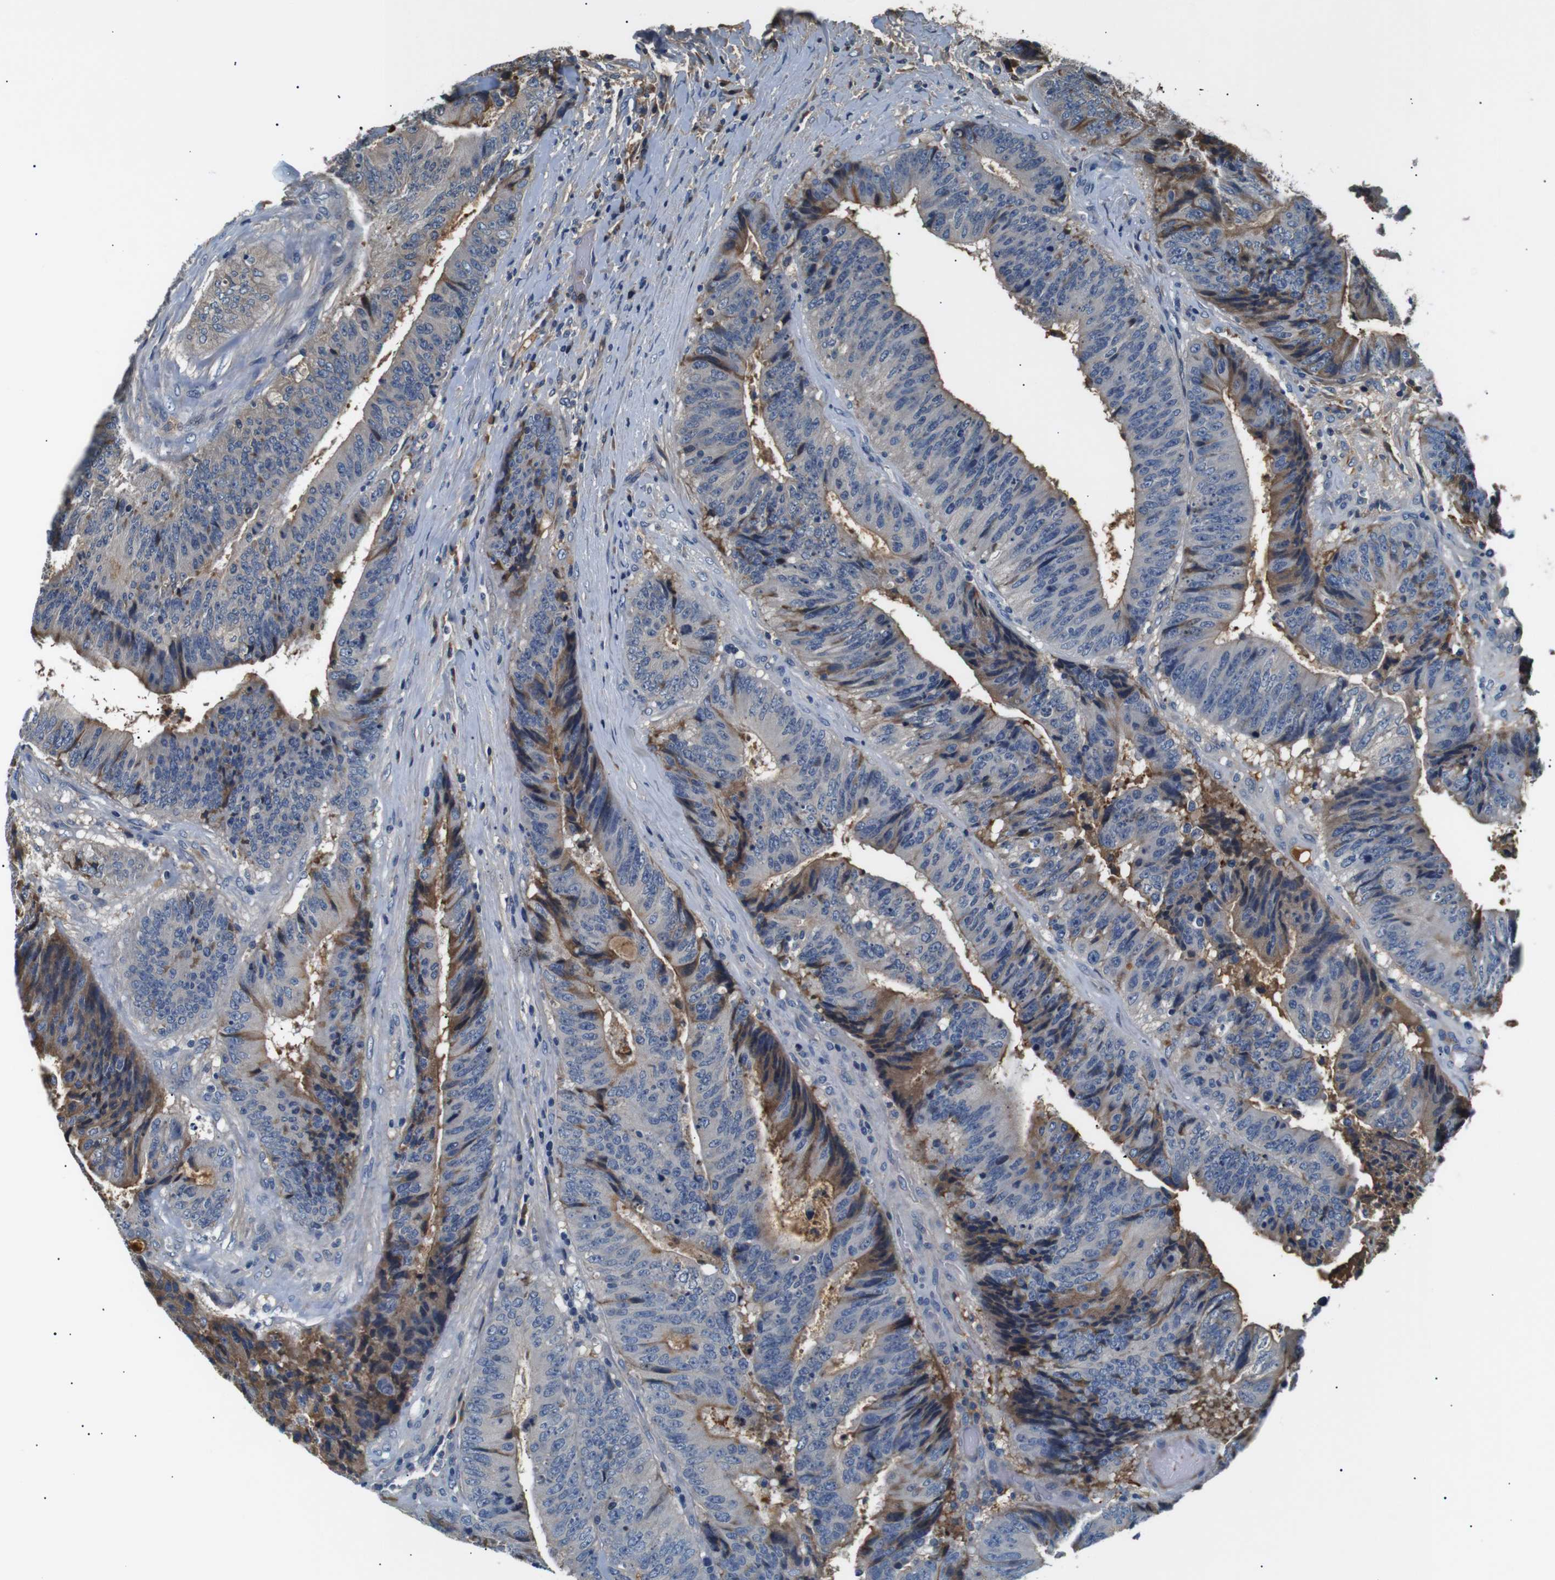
{"staining": {"intensity": "negative", "quantity": "none", "location": "none"}, "tissue": "colorectal cancer", "cell_type": "Tumor cells", "image_type": "cancer", "snomed": [{"axis": "morphology", "description": "Adenocarcinoma, NOS"}, {"axis": "topography", "description": "Rectum"}], "caption": "There is no significant staining in tumor cells of colorectal cancer.", "gene": "LHCGR", "patient": {"sex": "male", "age": 72}}